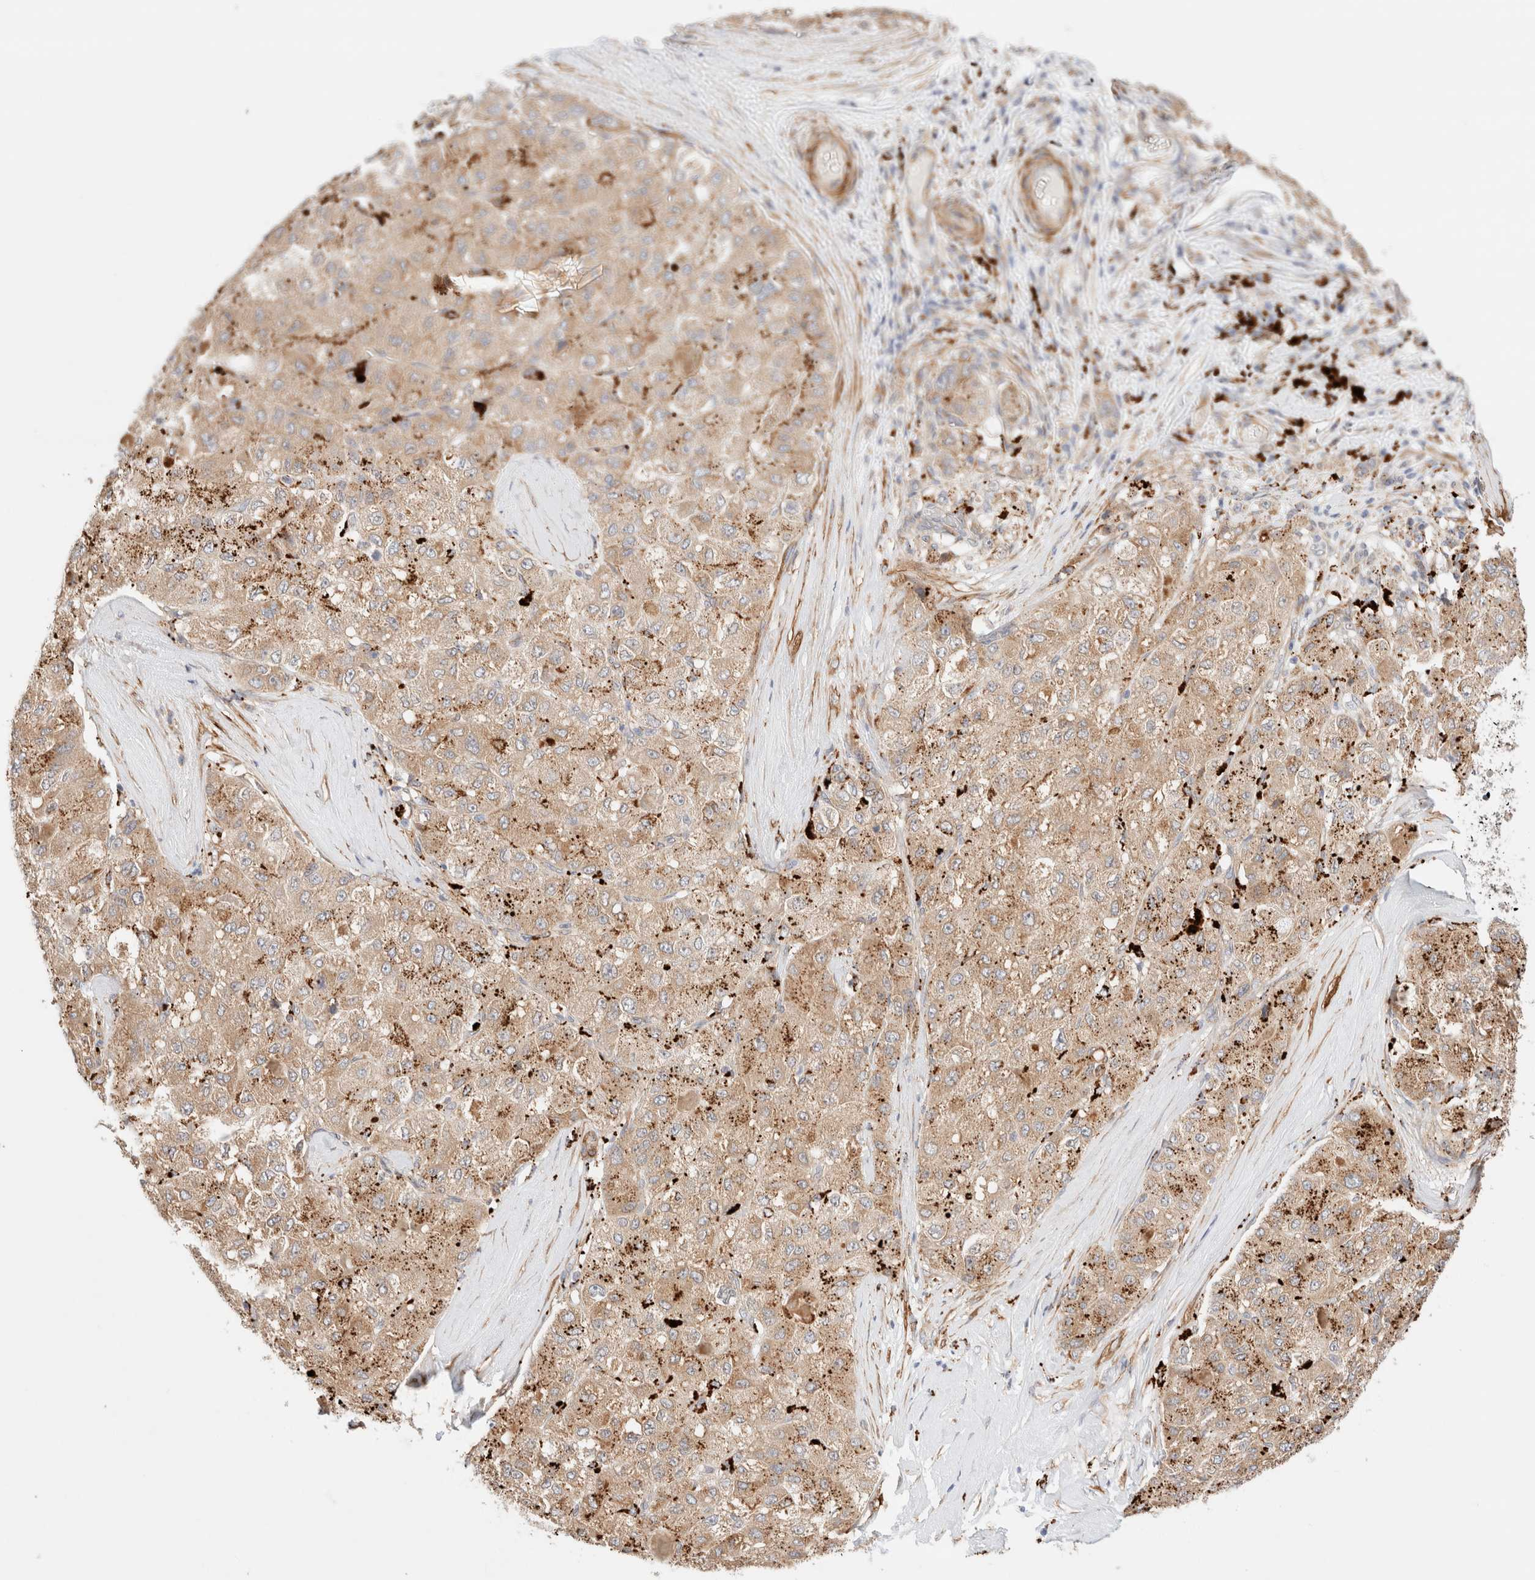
{"staining": {"intensity": "moderate", "quantity": ">75%", "location": "cytoplasmic/membranous"}, "tissue": "liver cancer", "cell_type": "Tumor cells", "image_type": "cancer", "snomed": [{"axis": "morphology", "description": "Carcinoma, Hepatocellular, NOS"}, {"axis": "topography", "description": "Liver"}], "caption": "Liver cancer (hepatocellular carcinoma) stained for a protein displays moderate cytoplasmic/membranous positivity in tumor cells.", "gene": "RRP15", "patient": {"sex": "male", "age": 80}}